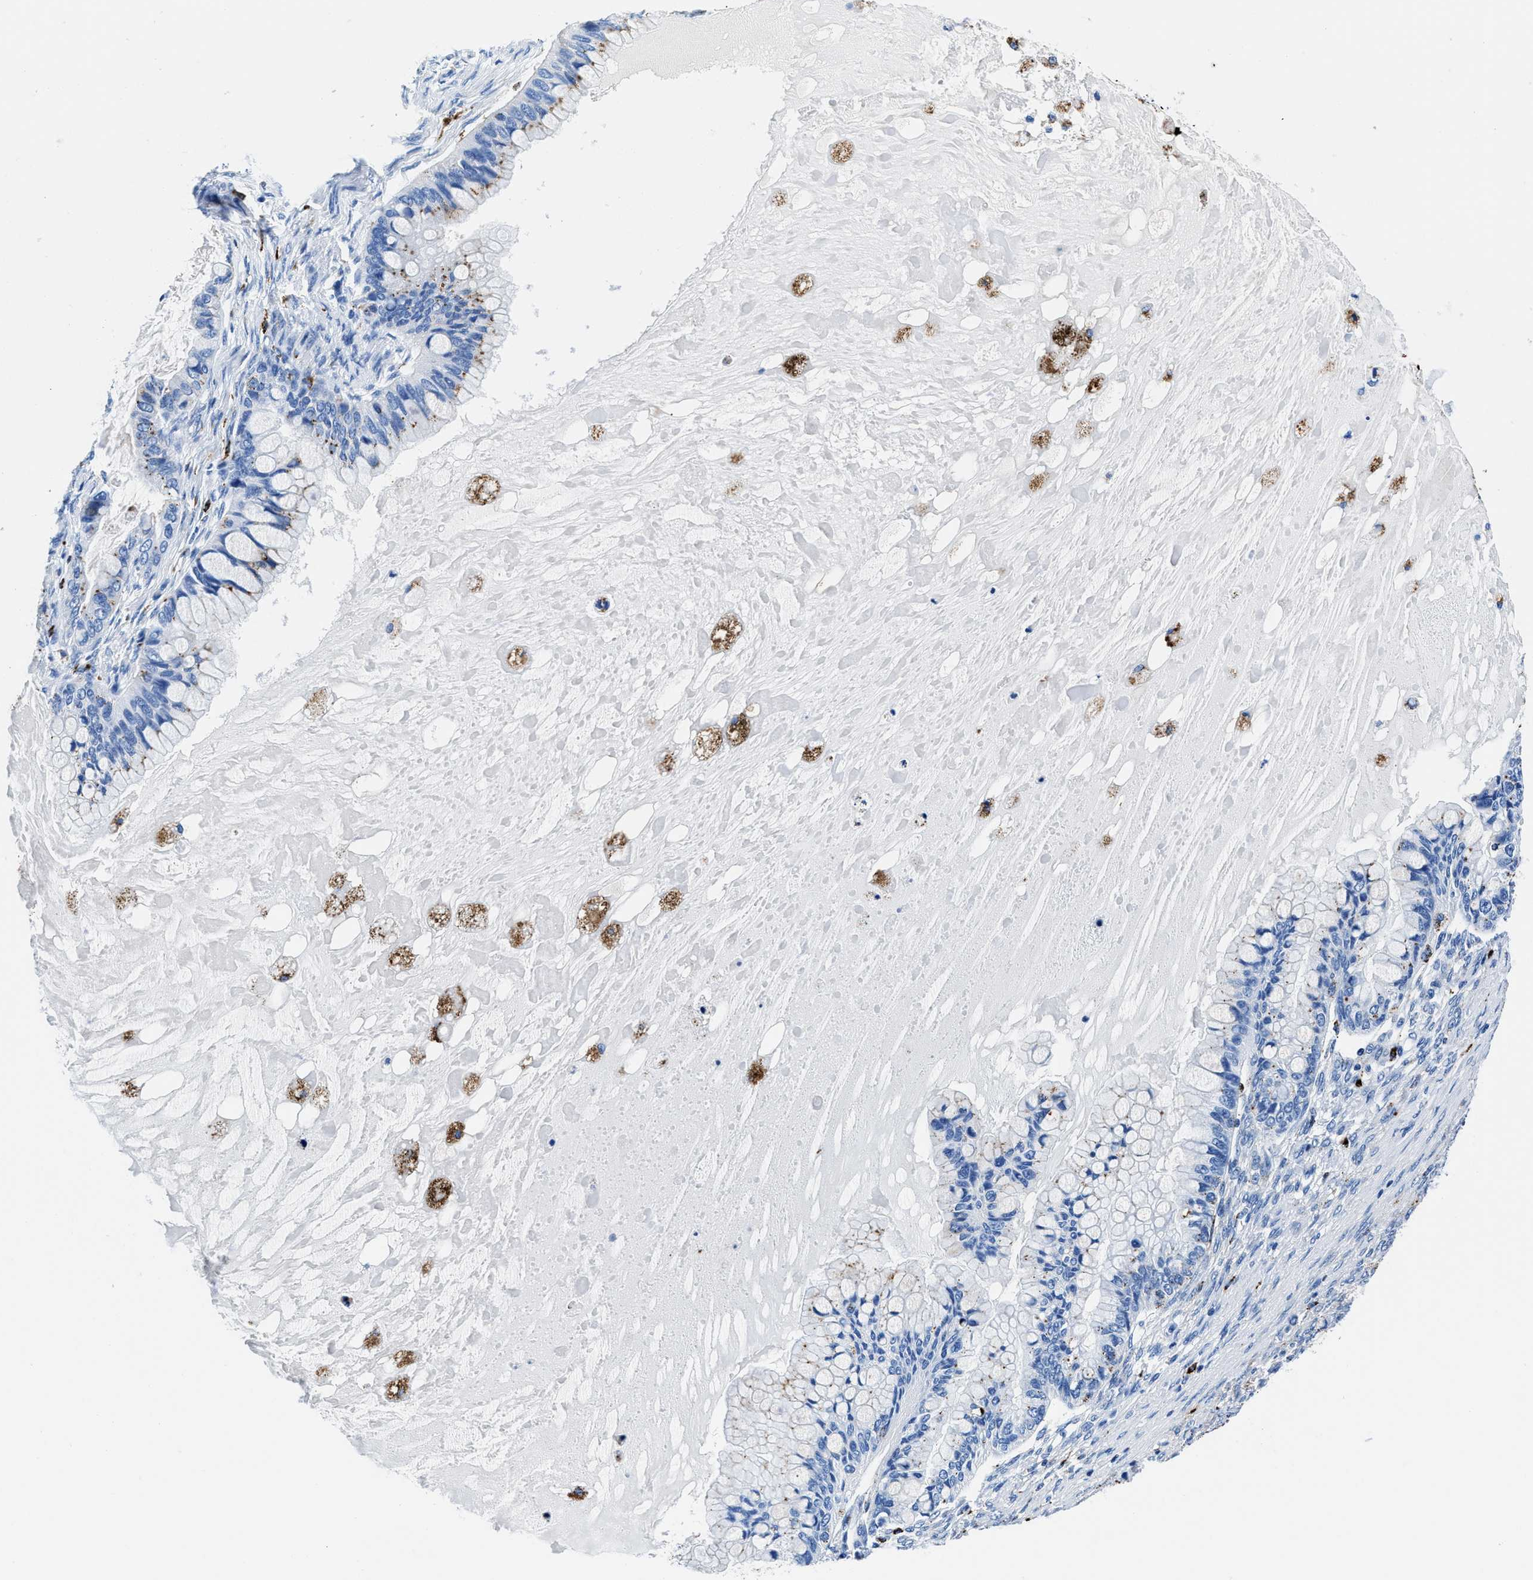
{"staining": {"intensity": "moderate", "quantity": "<25%", "location": "cytoplasmic/membranous"}, "tissue": "ovarian cancer", "cell_type": "Tumor cells", "image_type": "cancer", "snomed": [{"axis": "morphology", "description": "Cystadenocarcinoma, mucinous, NOS"}, {"axis": "topography", "description": "Ovary"}], "caption": "Immunohistochemical staining of human mucinous cystadenocarcinoma (ovarian) shows low levels of moderate cytoplasmic/membranous protein staining in about <25% of tumor cells.", "gene": "OR14K1", "patient": {"sex": "female", "age": 80}}